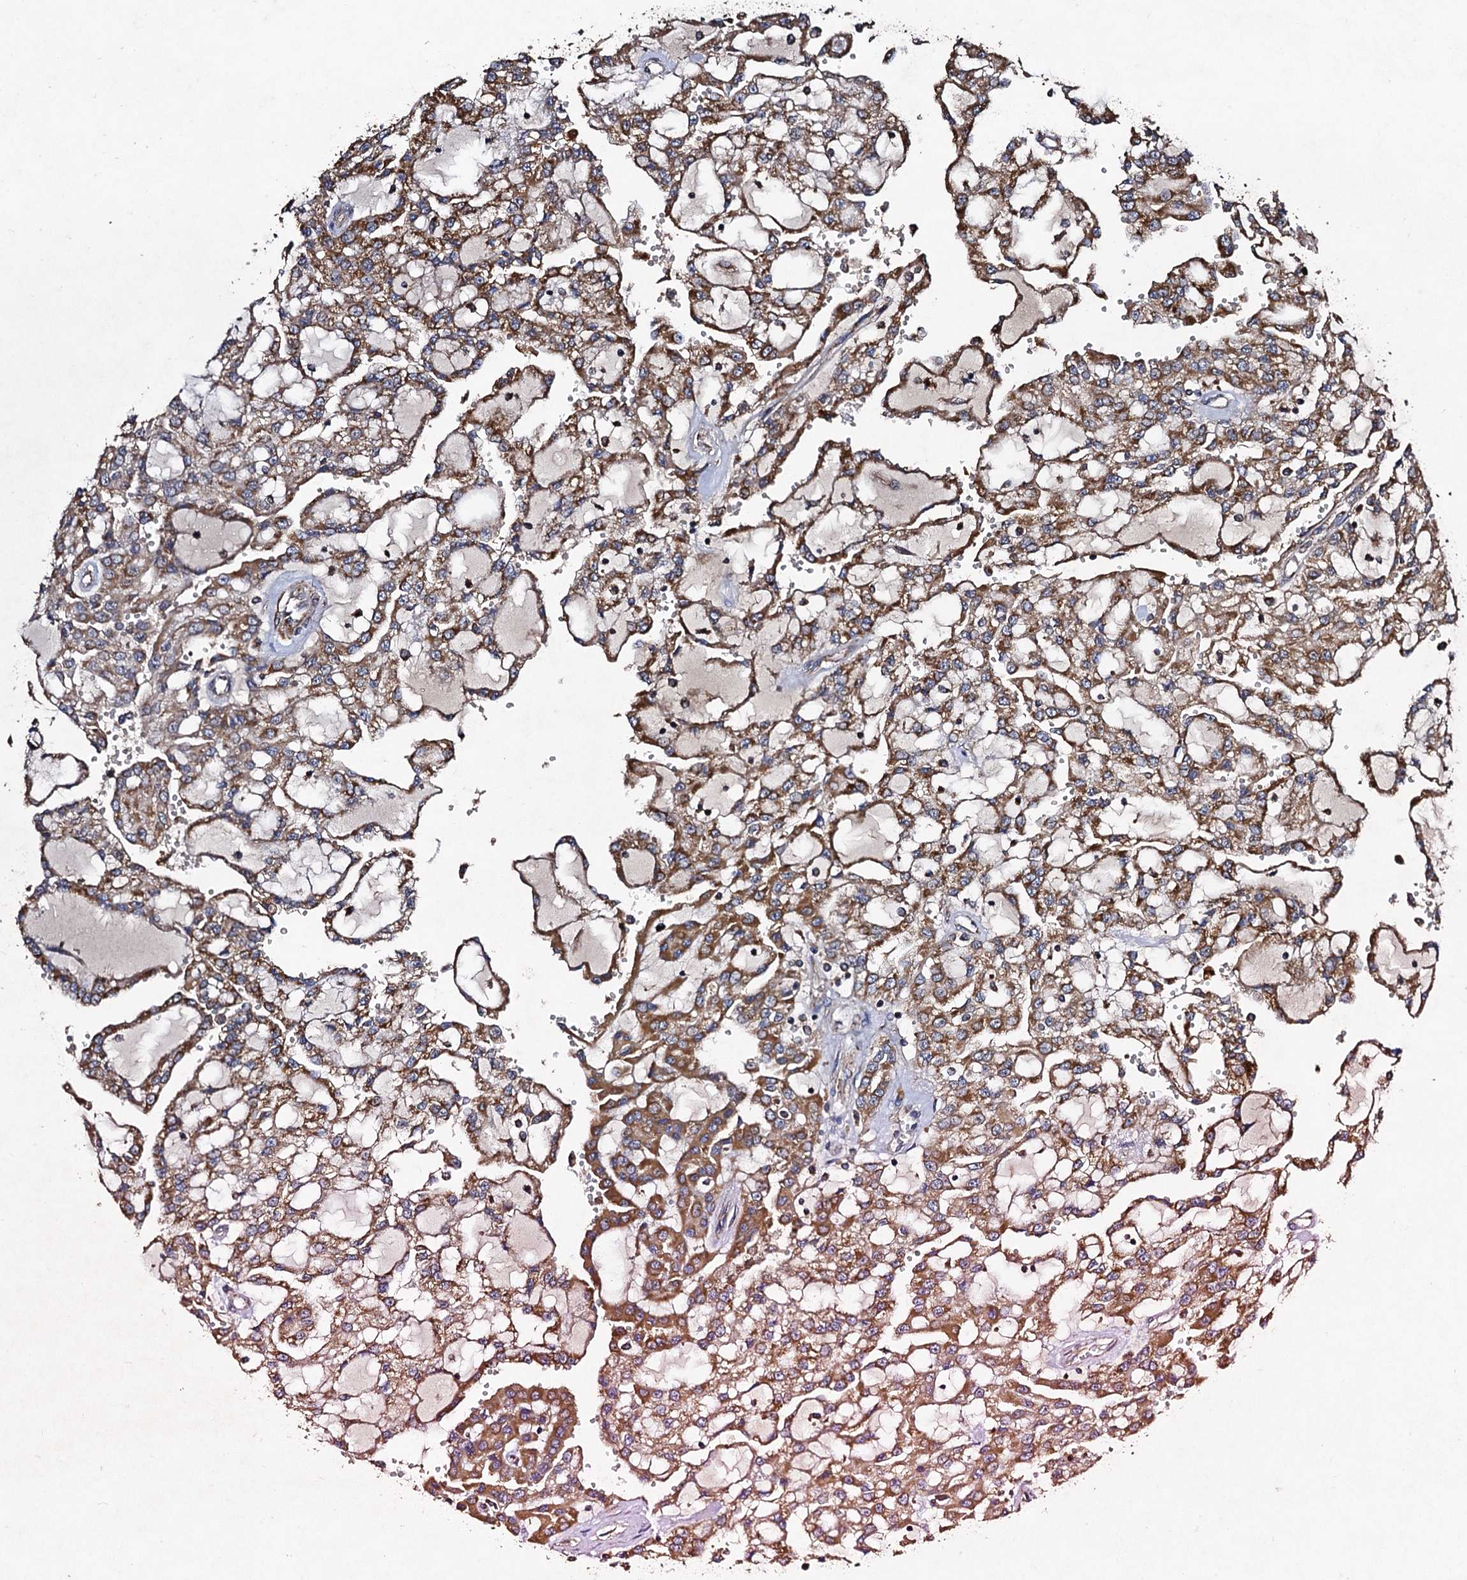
{"staining": {"intensity": "moderate", "quantity": ">75%", "location": "cytoplasmic/membranous"}, "tissue": "renal cancer", "cell_type": "Tumor cells", "image_type": "cancer", "snomed": [{"axis": "morphology", "description": "Adenocarcinoma, NOS"}, {"axis": "topography", "description": "Kidney"}], "caption": "Protein staining by IHC exhibits moderate cytoplasmic/membranous positivity in about >75% of tumor cells in renal cancer (adenocarcinoma). The protein of interest is stained brown, and the nuclei are stained in blue (DAB IHC with brightfield microscopy, high magnification).", "gene": "NDUFA13", "patient": {"sex": "male", "age": 63}}